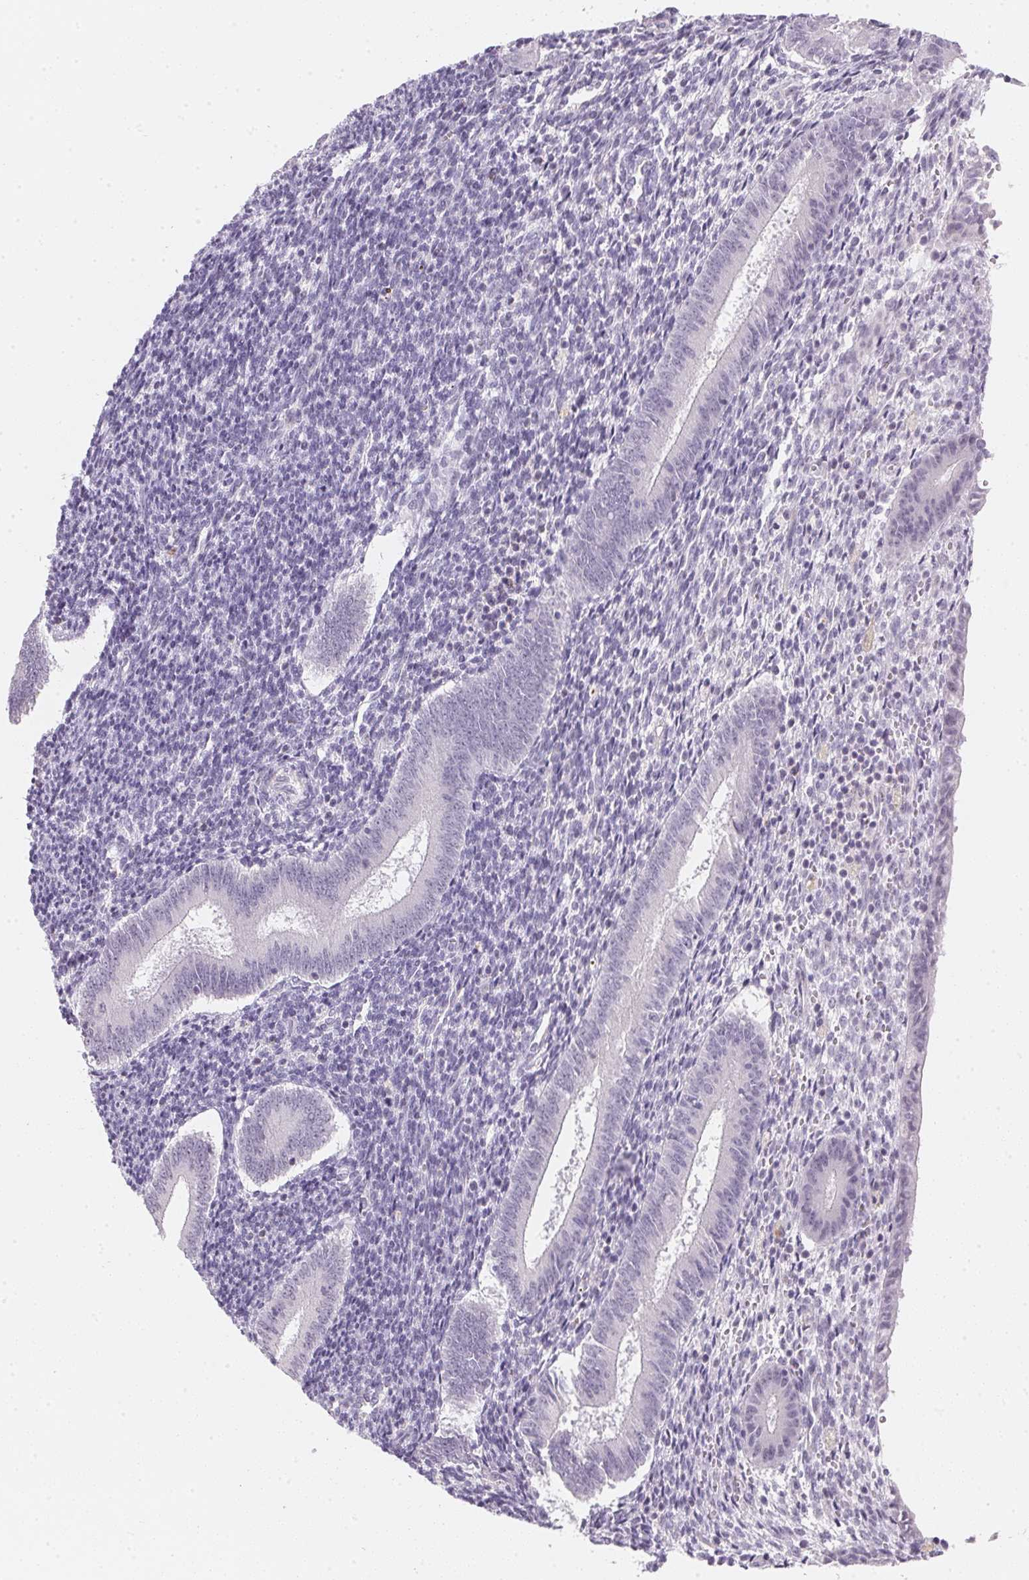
{"staining": {"intensity": "negative", "quantity": "none", "location": "none"}, "tissue": "endometrium", "cell_type": "Cells in endometrial stroma", "image_type": "normal", "snomed": [{"axis": "morphology", "description": "Normal tissue, NOS"}, {"axis": "topography", "description": "Endometrium"}], "caption": "DAB immunohistochemical staining of benign human endometrium exhibits no significant staining in cells in endometrial stroma. Nuclei are stained in blue.", "gene": "GIPC2", "patient": {"sex": "female", "age": 25}}